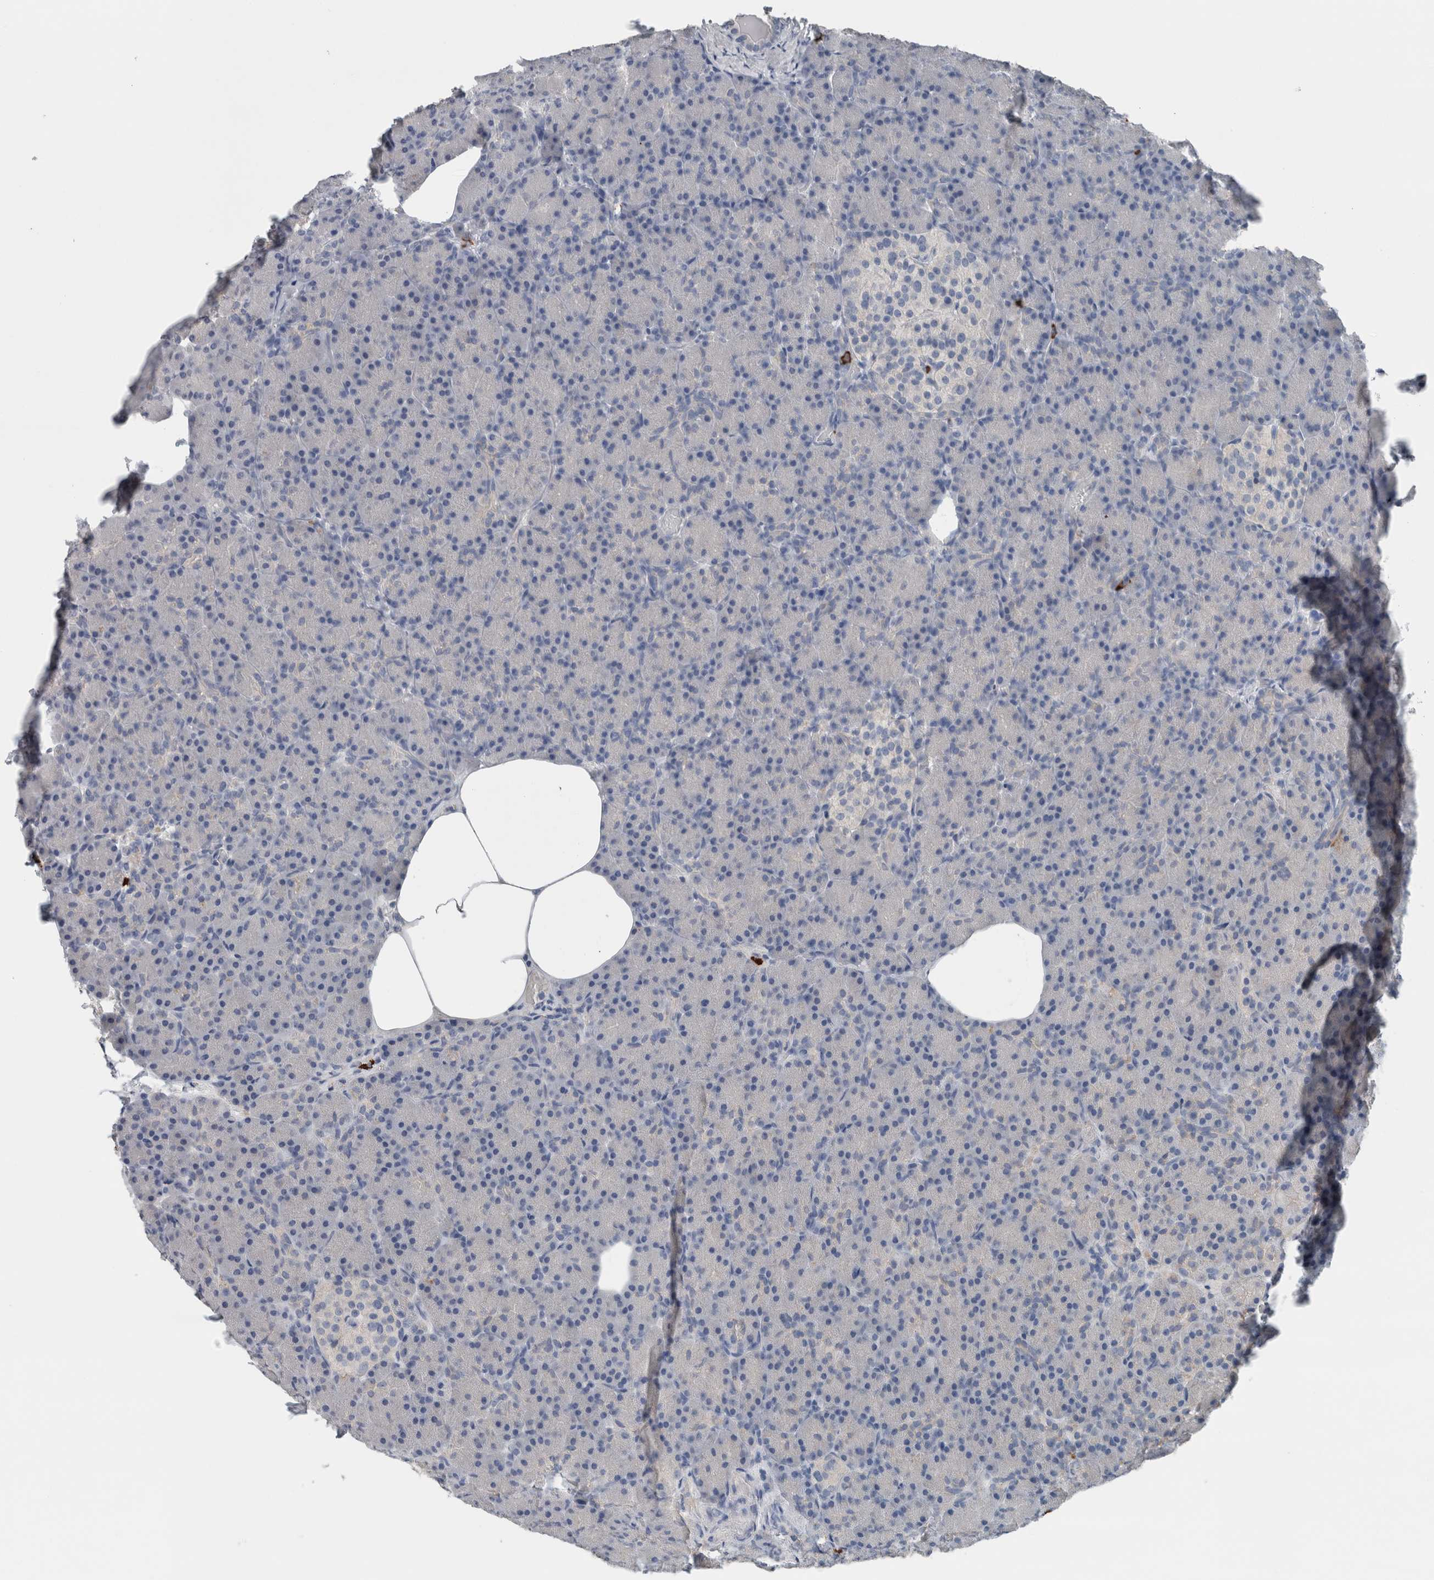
{"staining": {"intensity": "negative", "quantity": "none", "location": "none"}, "tissue": "pancreas", "cell_type": "Exocrine glandular cells", "image_type": "normal", "snomed": [{"axis": "morphology", "description": "Normal tissue, NOS"}, {"axis": "topography", "description": "Pancreas"}], "caption": "Immunohistochemistry micrograph of normal human pancreas stained for a protein (brown), which shows no staining in exocrine glandular cells.", "gene": "CRNN", "patient": {"sex": "female", "age": 43}}